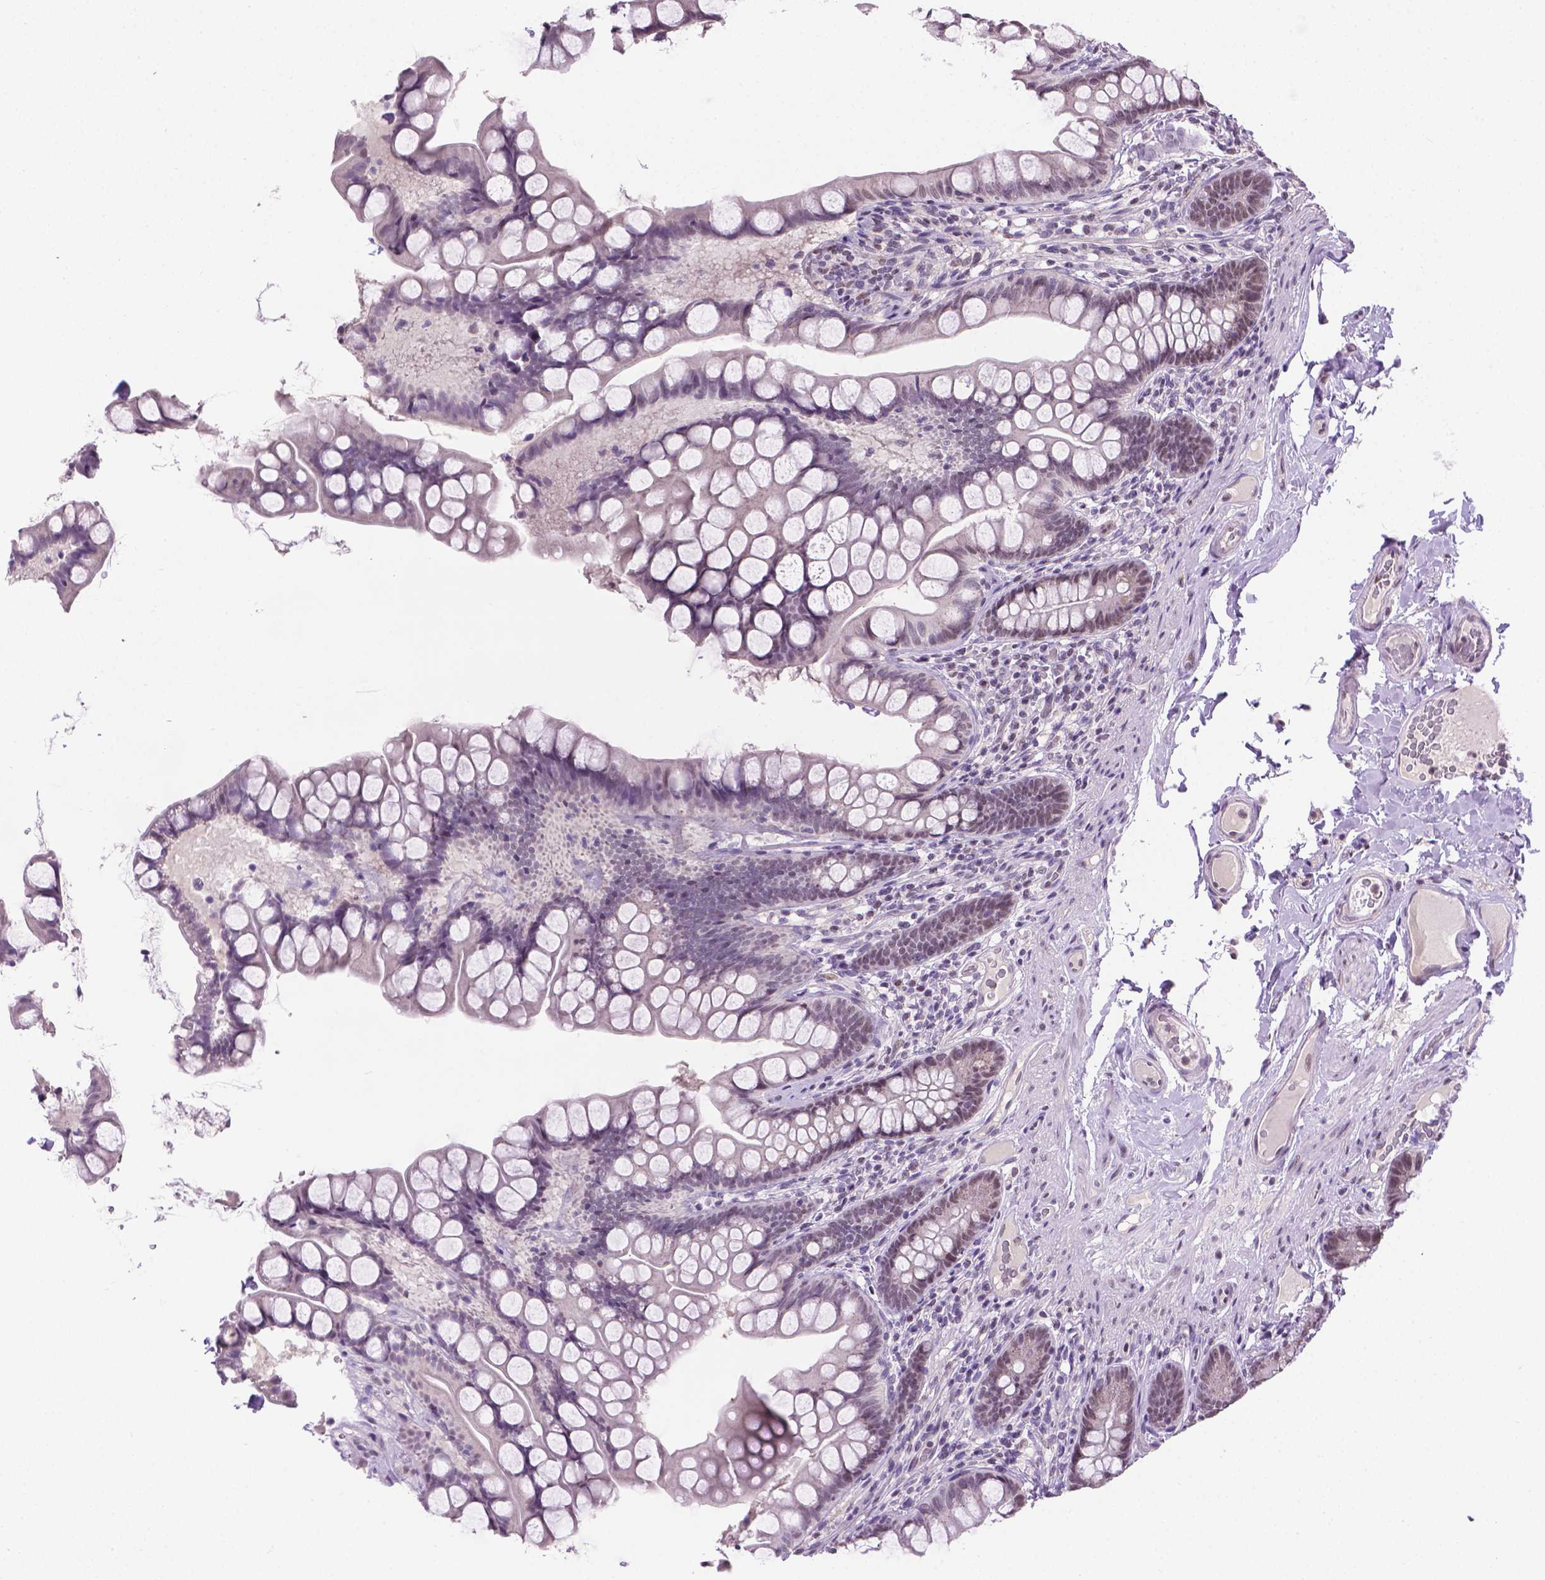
{"staining": {"intensity": "weak", "quantity": "25%-75%", "location": "nuclear"}, "tissue": "small intestine", "cell_type": "Glandular cells", "image_type": "normal", "snomed": [{"axis": "morphology", "description": "Normal tissue, NOS"}, {"axis": "topography", "description": "Small intestine"}], "caption": "A low amount of weak nuclear staining is appreciated in approximately 25%-75% of glandular cells in benign small intestine.", "gene": "ABI2", "patient": {"sex": "male", "age": 70}}